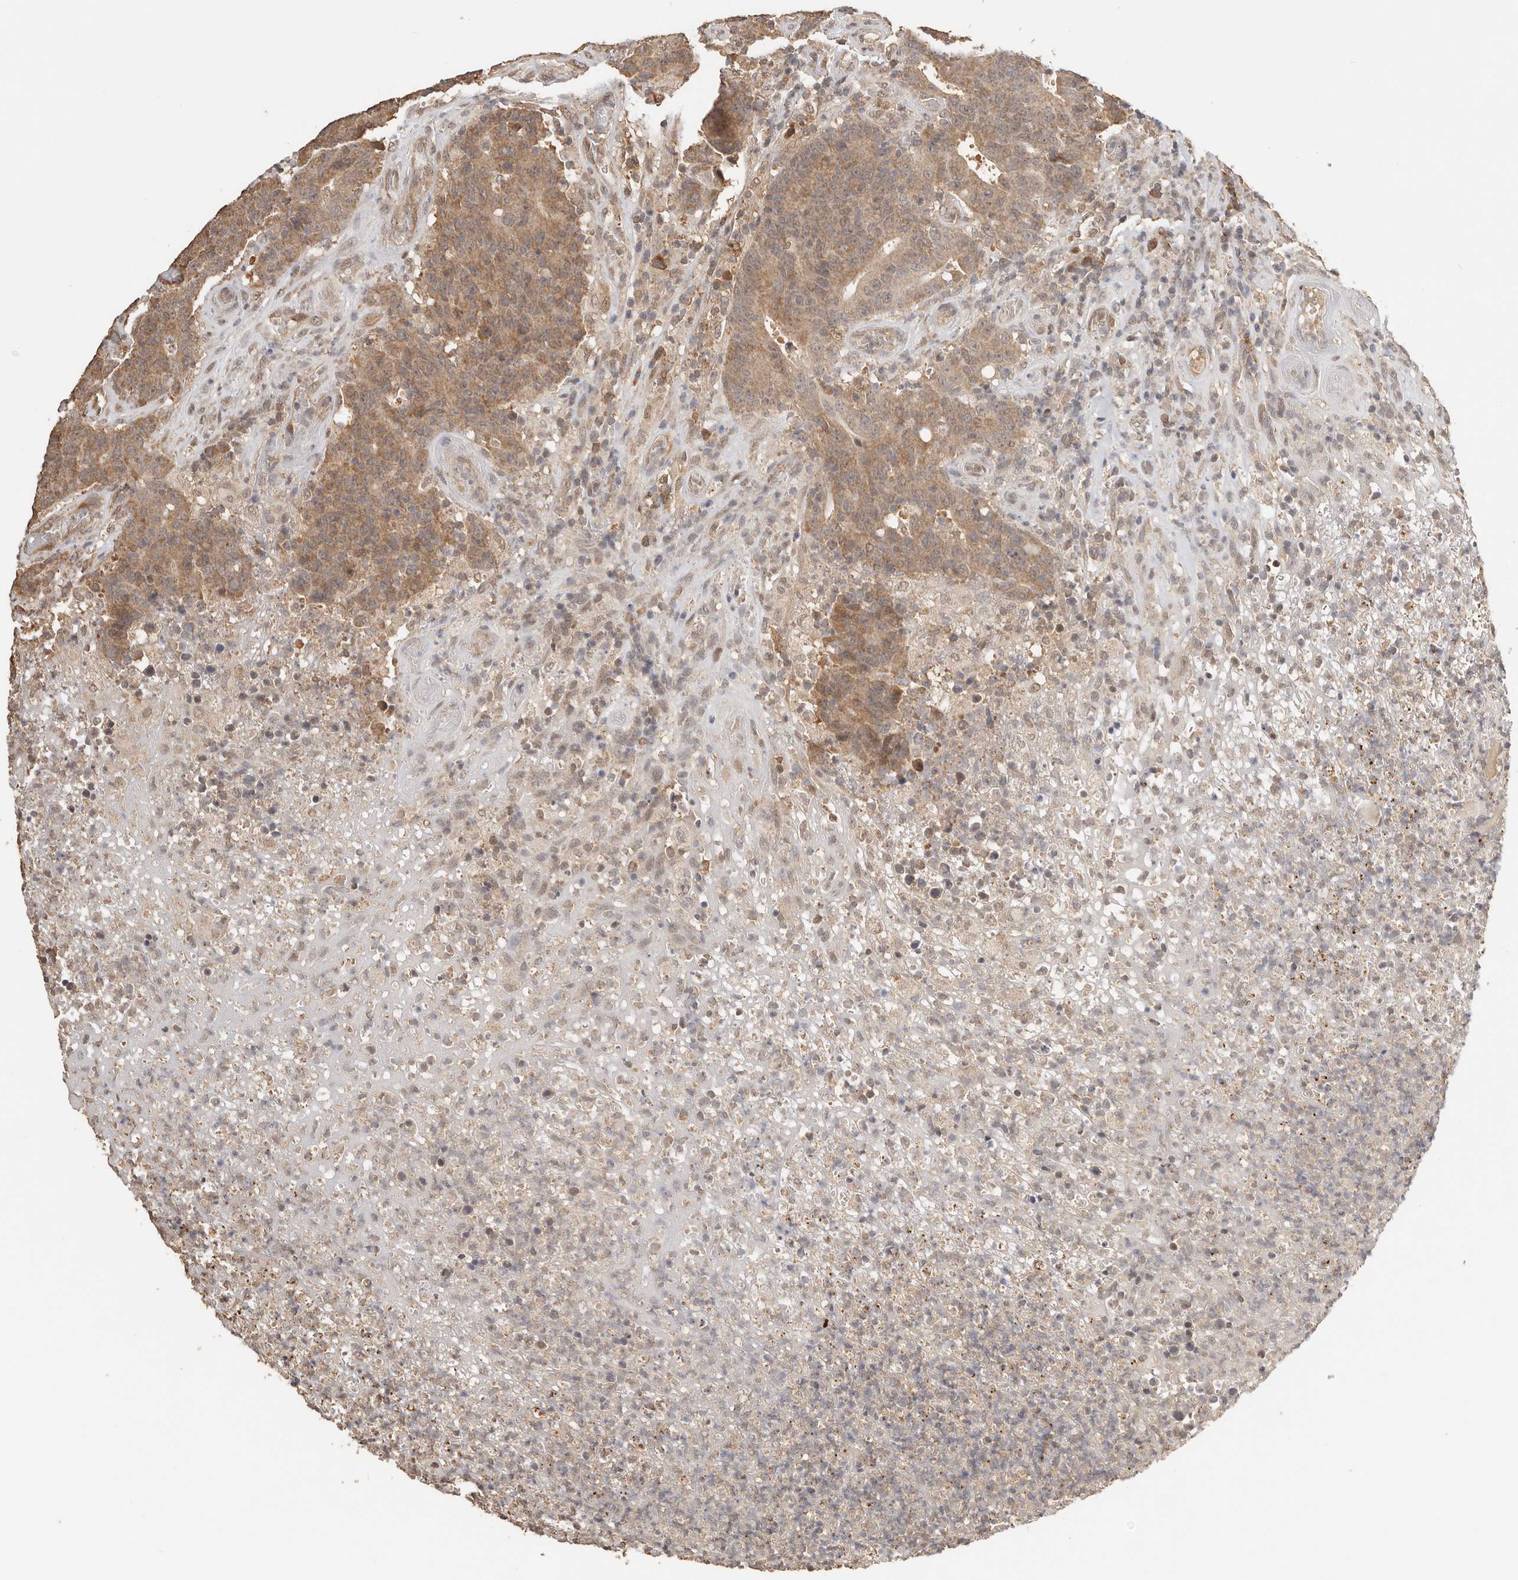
{"staining": {"intensity": "moderate", "quantity": ">75%", "location": "cytoplasmic/membranous"}, "tissue": "colorectal cancer", "cell_type": "Tumor cells", "image_type": "cancer", "snomed": [{"axis": "morphology", "description": "Normal tissue, NOS"}, {"axis": "morphology", "description": "Adenocarcinoma, NOS"}, {"axis": "topography", "description": "Colon"}], "caption": "Adenocarcinoma (colorectal) was stained to show a protein in brown. There is medium levels of moderate cytoplasmic/membranous staining in approximately >75% of tumor cells.", "gene": "SEC14L1", "patient": {"sex": "female", "age": 75}}